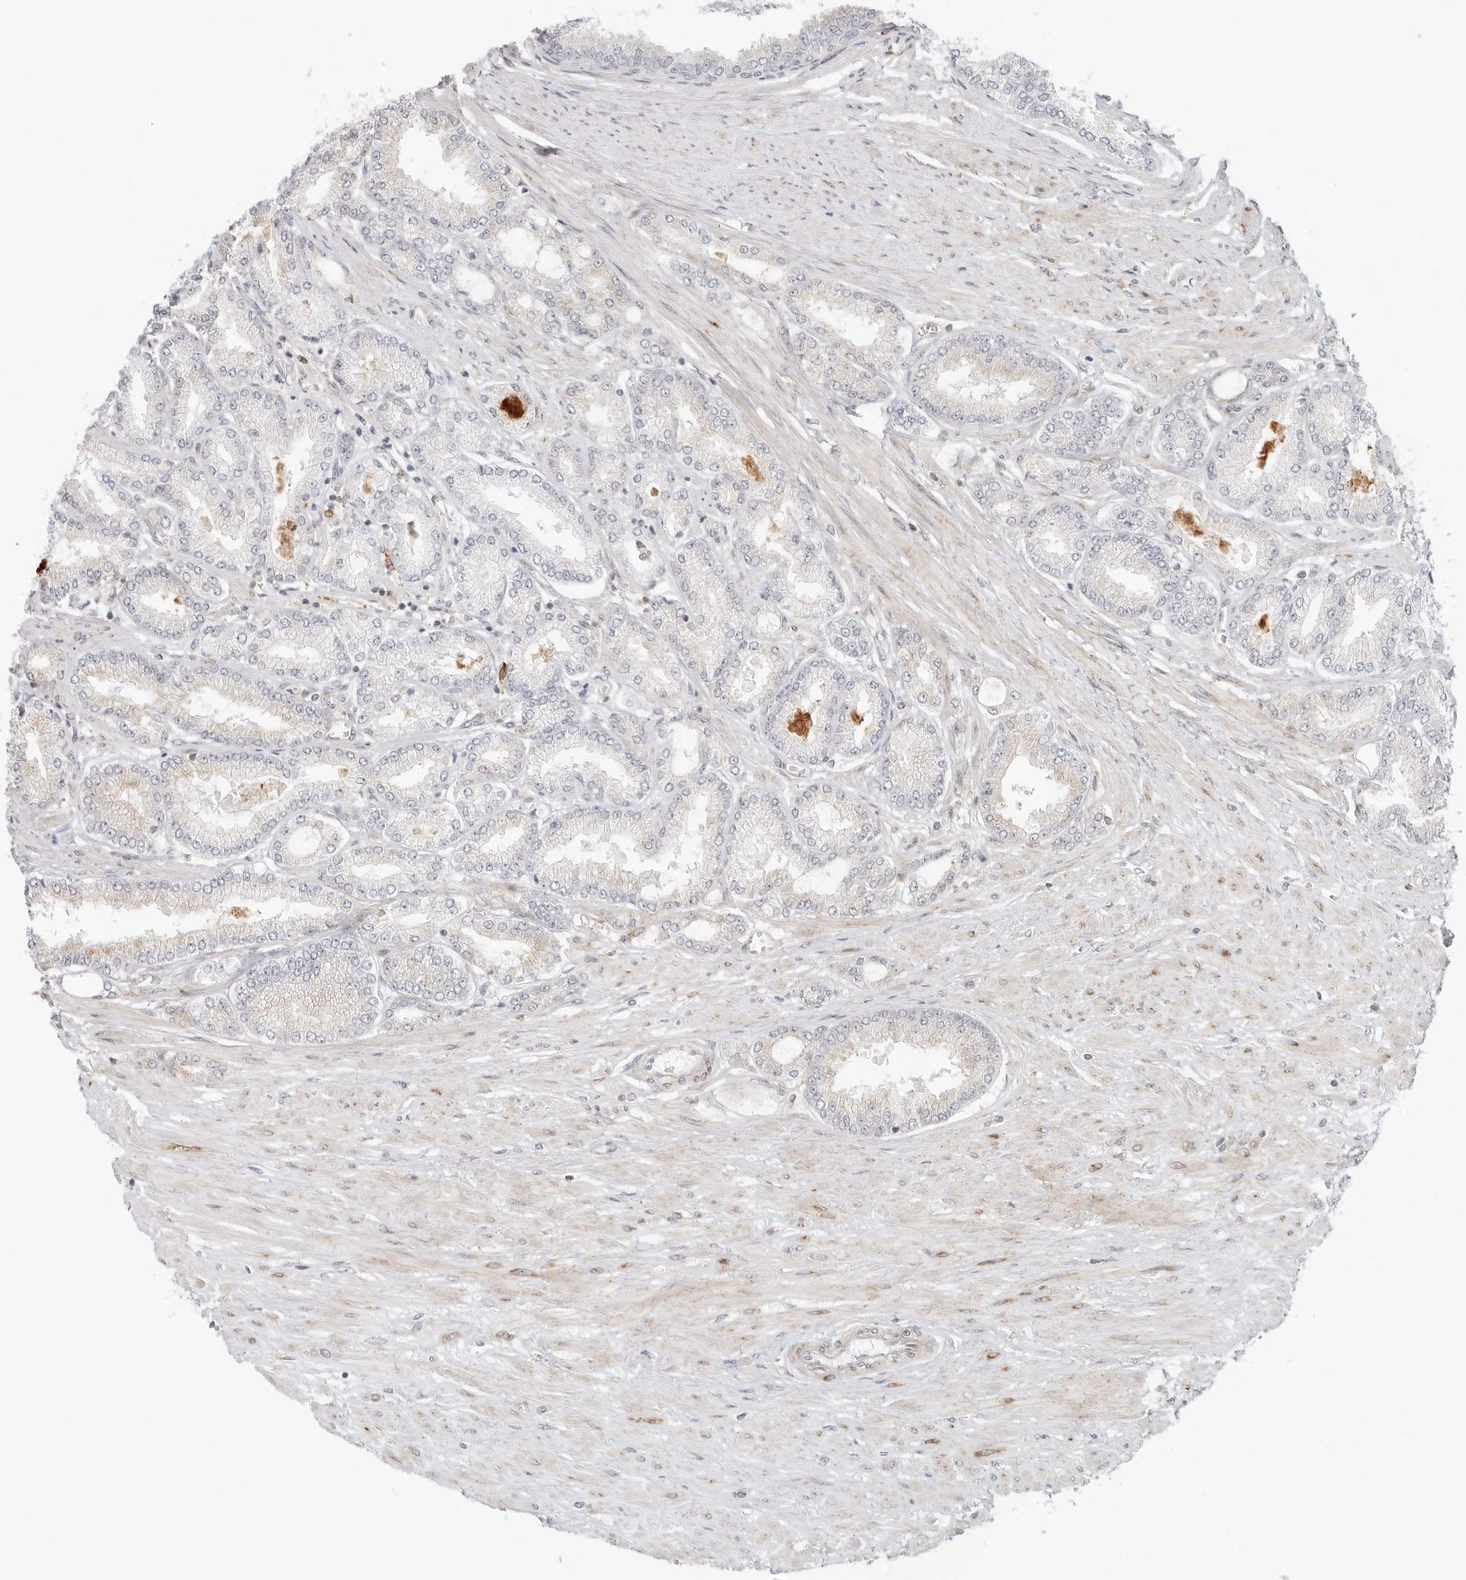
{"staining": {"intensity": "negative", "quantity": "none", "location": "none"}, "tissue": "prostate cancer", "cell_type": "Tumor cells", "image_type": "cancer", "snomed": [{"axis": "morphology", "description": "Adenocarcinoma, Low grade"}, {"axis": "topography", "description": "Prostate"}], "caption": "The immunohistochemistry histopathology image has no significant expression in tumor cells of adenocarcinoma (low-grade) (prostate) tissue.", "gene": "C1QTNF1", "patient": {"sex": "male", "age": 63}}